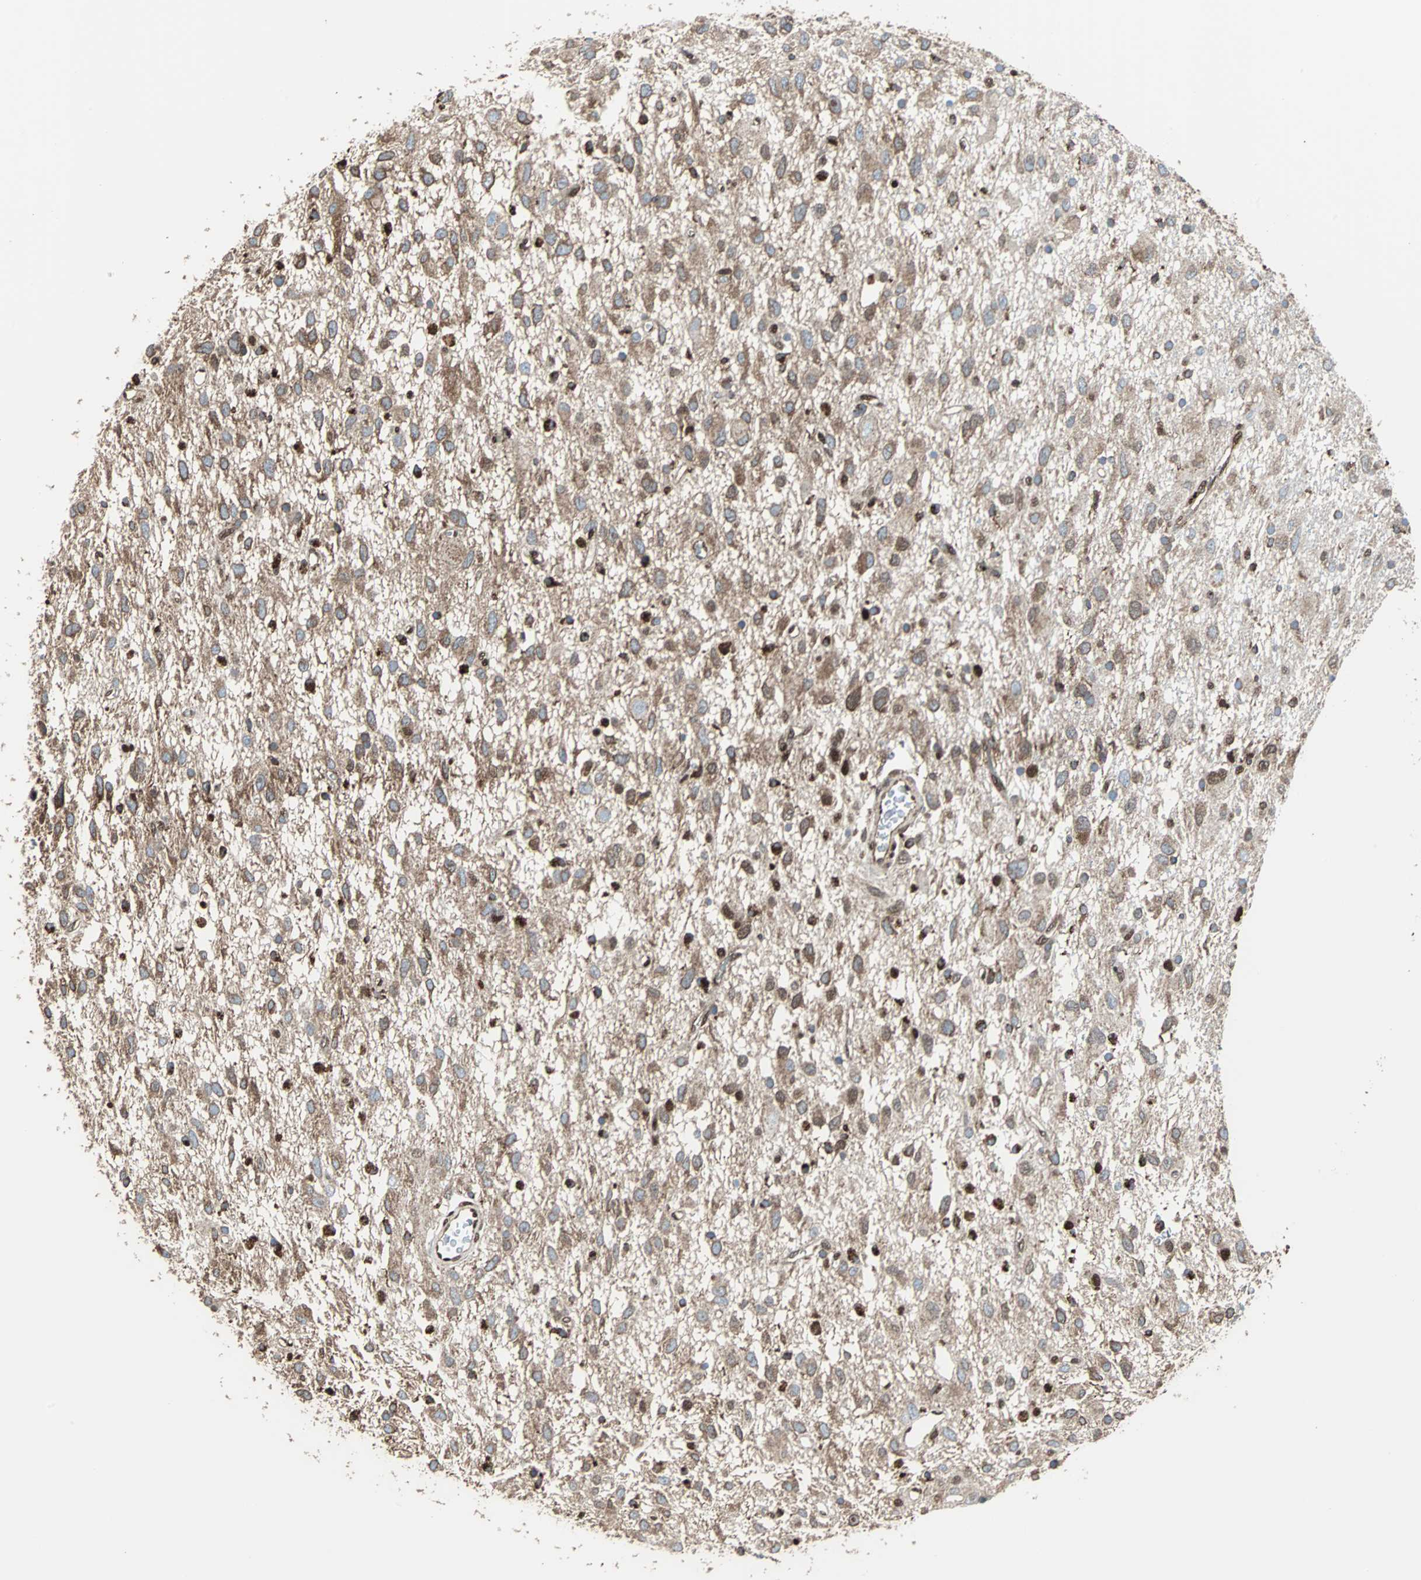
{"staining": {"intensity": "moderate", "quantity": ">75%", "location": "cytoplasmic/membranous"}, "tissue": "glioma", "cell_type": "Tumor cells", "image_type": "cancer", "snomed": [{"axis": "morphology", "description": "Glioma, malignant, Low grade"}, {"axis": "topography", "description": "Brain"}], "caption": "Protein staining exhibits moderate cytoplasmic/membranous staining in about >75% of tumor cells in malignant glioma (low-grade). Nuclei are stained in blue.", "gene": "RELA", "patient": {"sex": "male", "age": 77}}